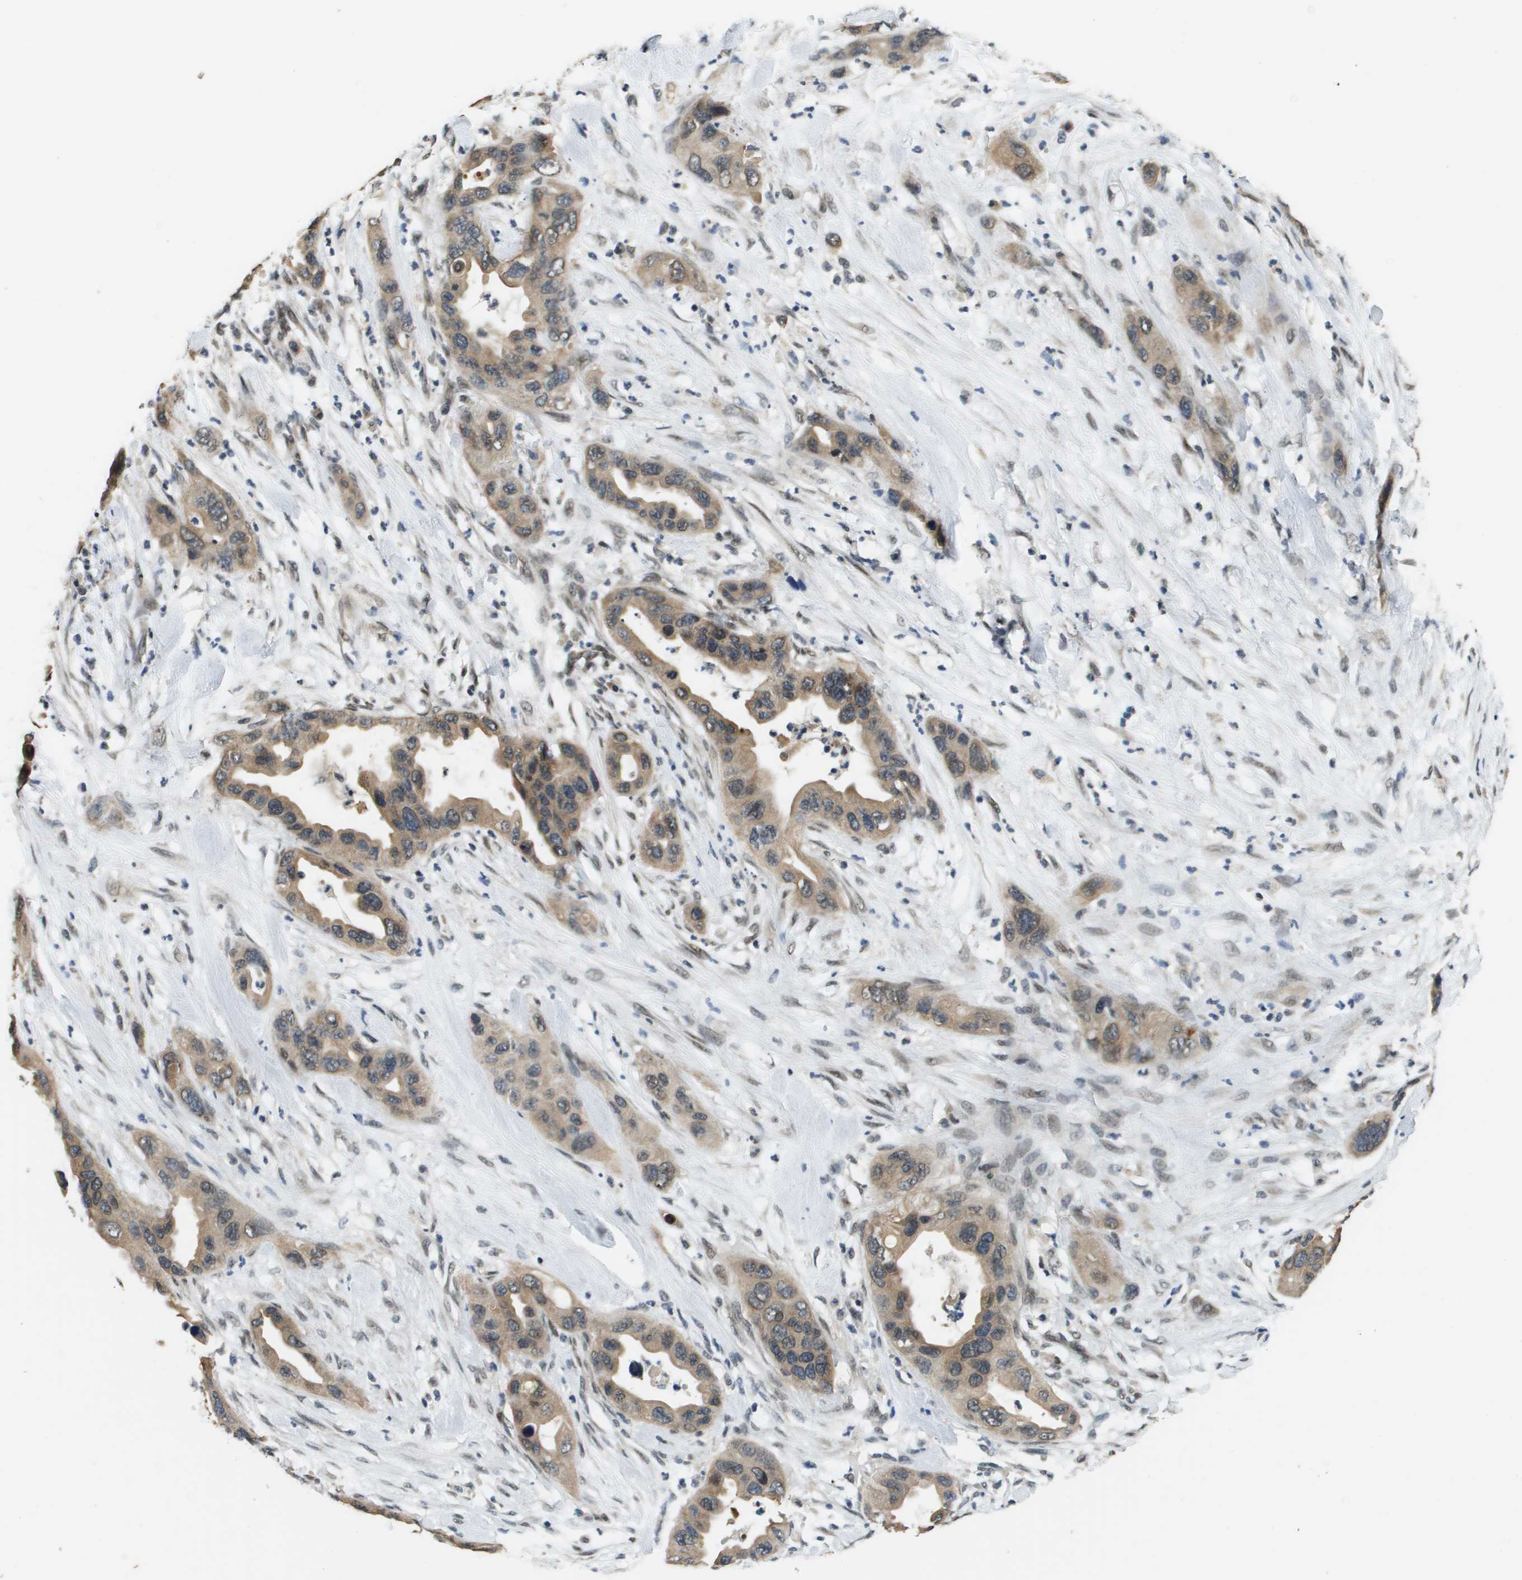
{"staining": {"intensity": "moderate", "quantity": ">75%", "location": "cytoplasmic/membranous"}, "tissue": "pancreatic cancer", "cell_type": "Tumor cells", "image_type": "cancer", "snomed": [{"axis": "morphology", "description": "Adenocarcinoma, NOS"}, {"axis": "topography", "description": "Pancreas"}], "caption": "DAB immunohistochemical staining of adenocarcinoma (pancreatic) demonstrates moderate cytoplasmic/membranous protein expression in approximately >75% of tumor cells.", "gene": "FANCC", "patient": {"sex": "female", "age": 71}}